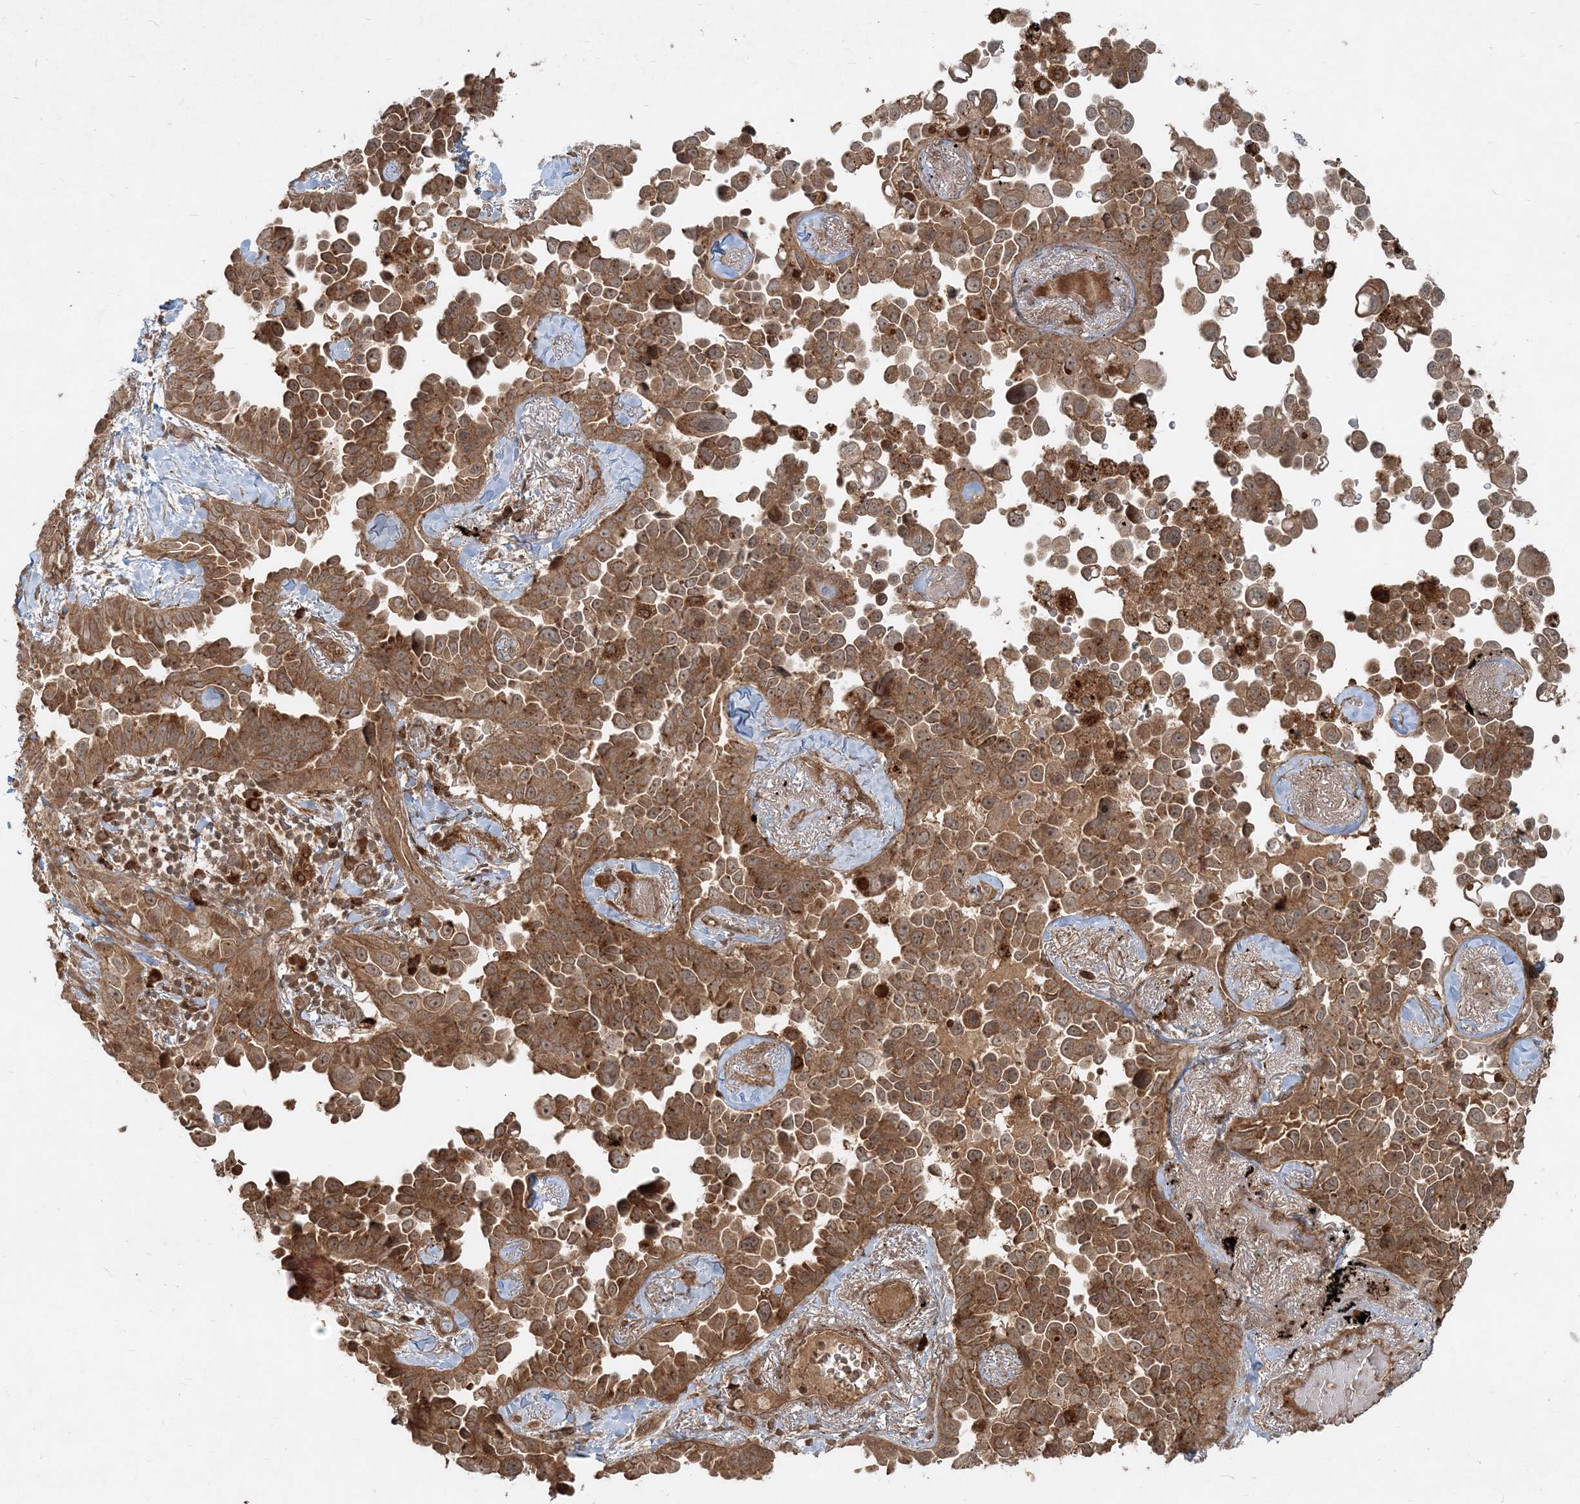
{"staining": {"intensity": "moderate", "quantity": "25%-75%", "location": "cytoplasmic/membranous"}, "tissue": "lung cancer", "cell_type": "Tumor cells", "image_type": "cancer", "snomed": [{"axis": "morphology", "description": "Adenocarcinoma, NOS"}, {"axis": "topography", "description": "Lung"}], "caption": "The photomicrograph shows a brown stain indicating the presence of a protein in the cytoplasmic/membranous of tumor cells in lung cancer.", "gene": "NARS1", "patient": {"sex": "female", "age": 67}}